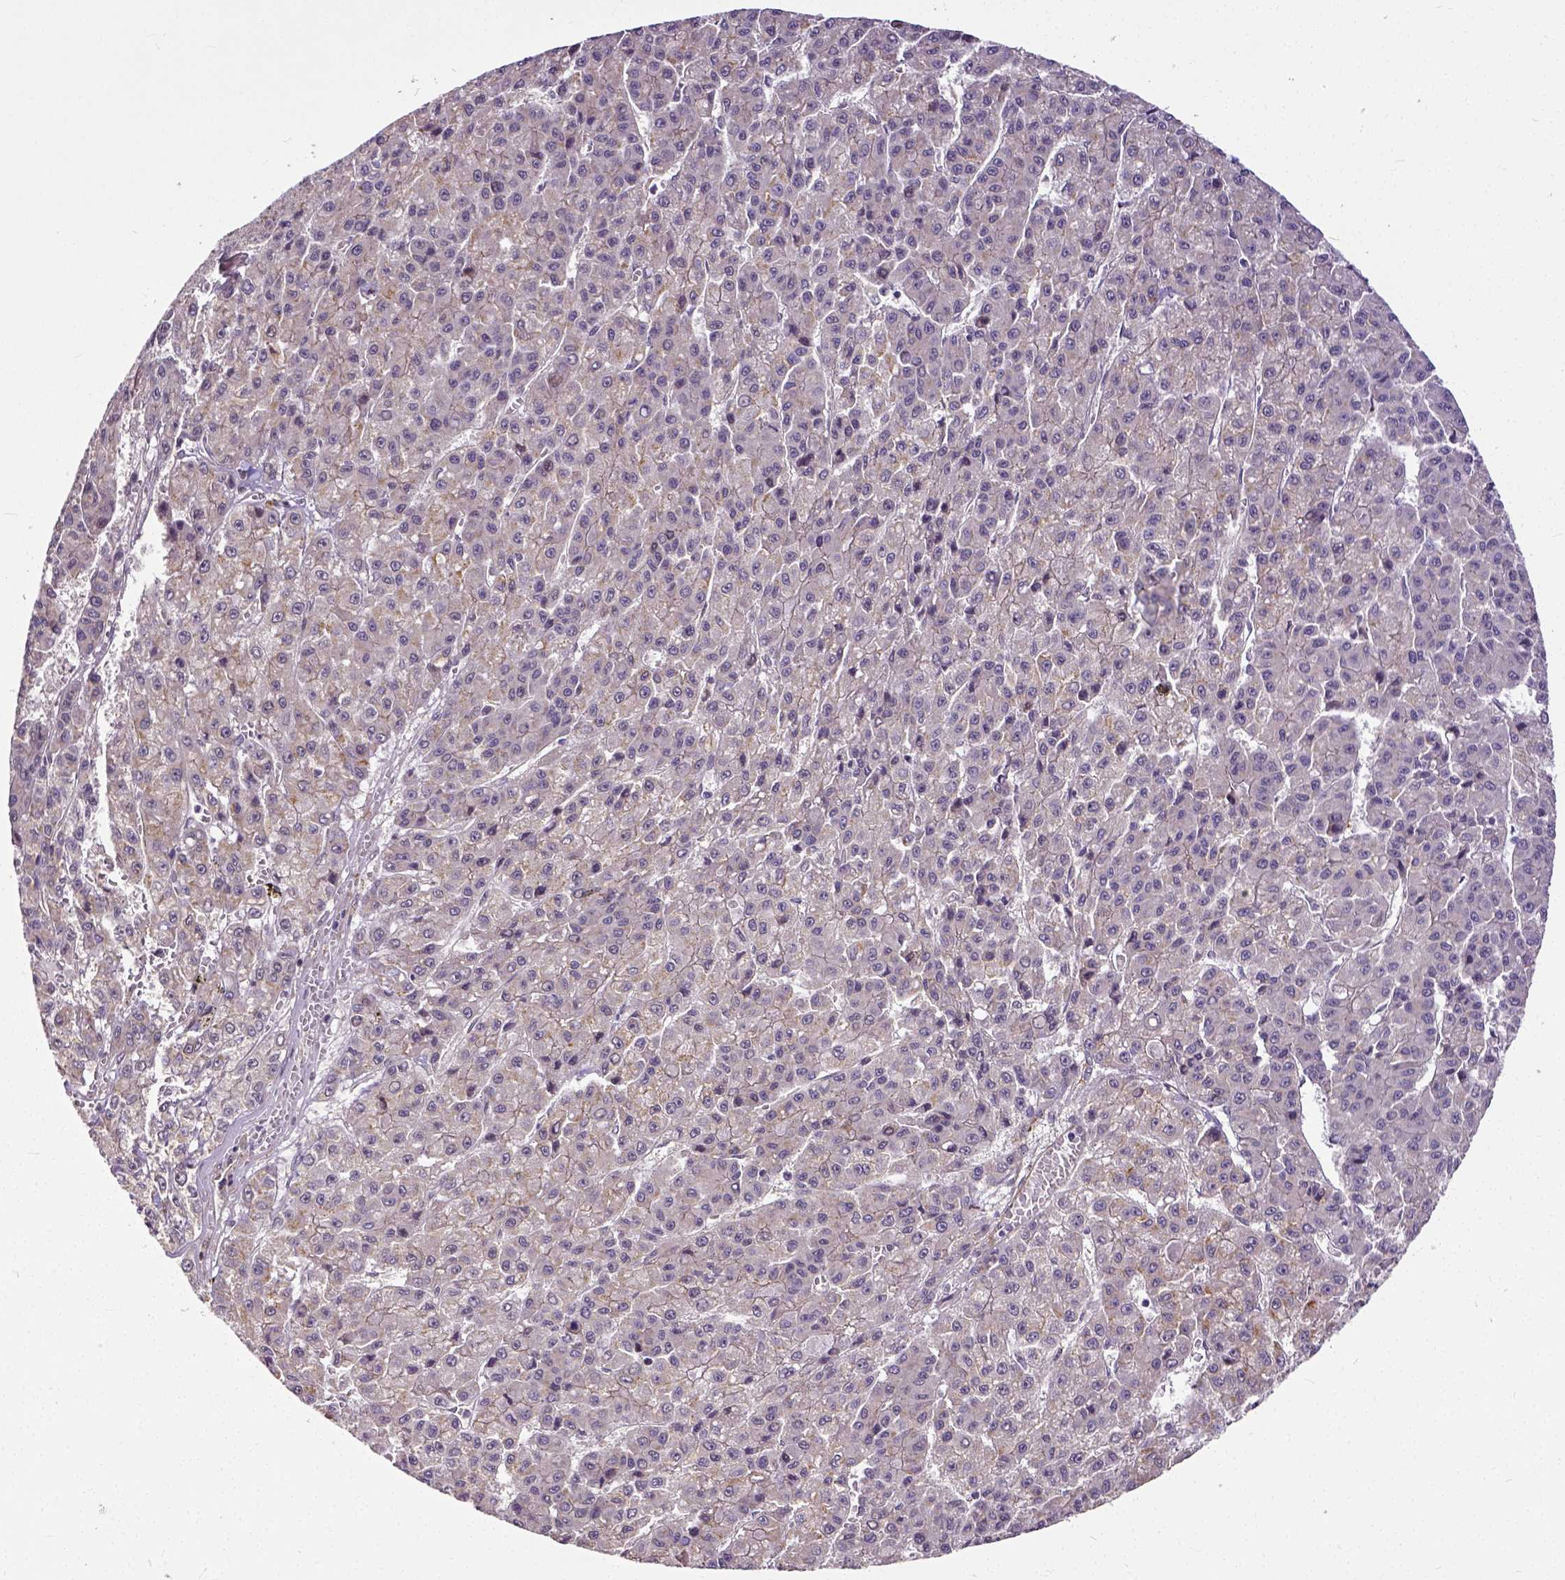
{"staining": {"intensity": "weak", "quantity": ">75%", "location": "cytoplasmic/membranous"}, "tissue": "liver cancer", "cell_type": "Tumor cells", "image_type": "cancer", "snomed": [{"axis": "morphology", "description": "Carcinoma, Hepatocellular, NOS"}, {"axis": "topography", "description": "Liver"}], "caption": "Brown immunohistochemical staining in liver cancer (hepatocellular carcinoma) shows weak cytoplasmic/membranous positivity in approximately >75% of tumor cells. The staining was performed using DAB (3,3'-diaminobenzidine) to visualize the protein expression in brown, while the nuclei were stained in blue with hematoxylin (Magnification: 20x).", "gene": "DICER1", "patient": {"sex": "male", "age": 70}}